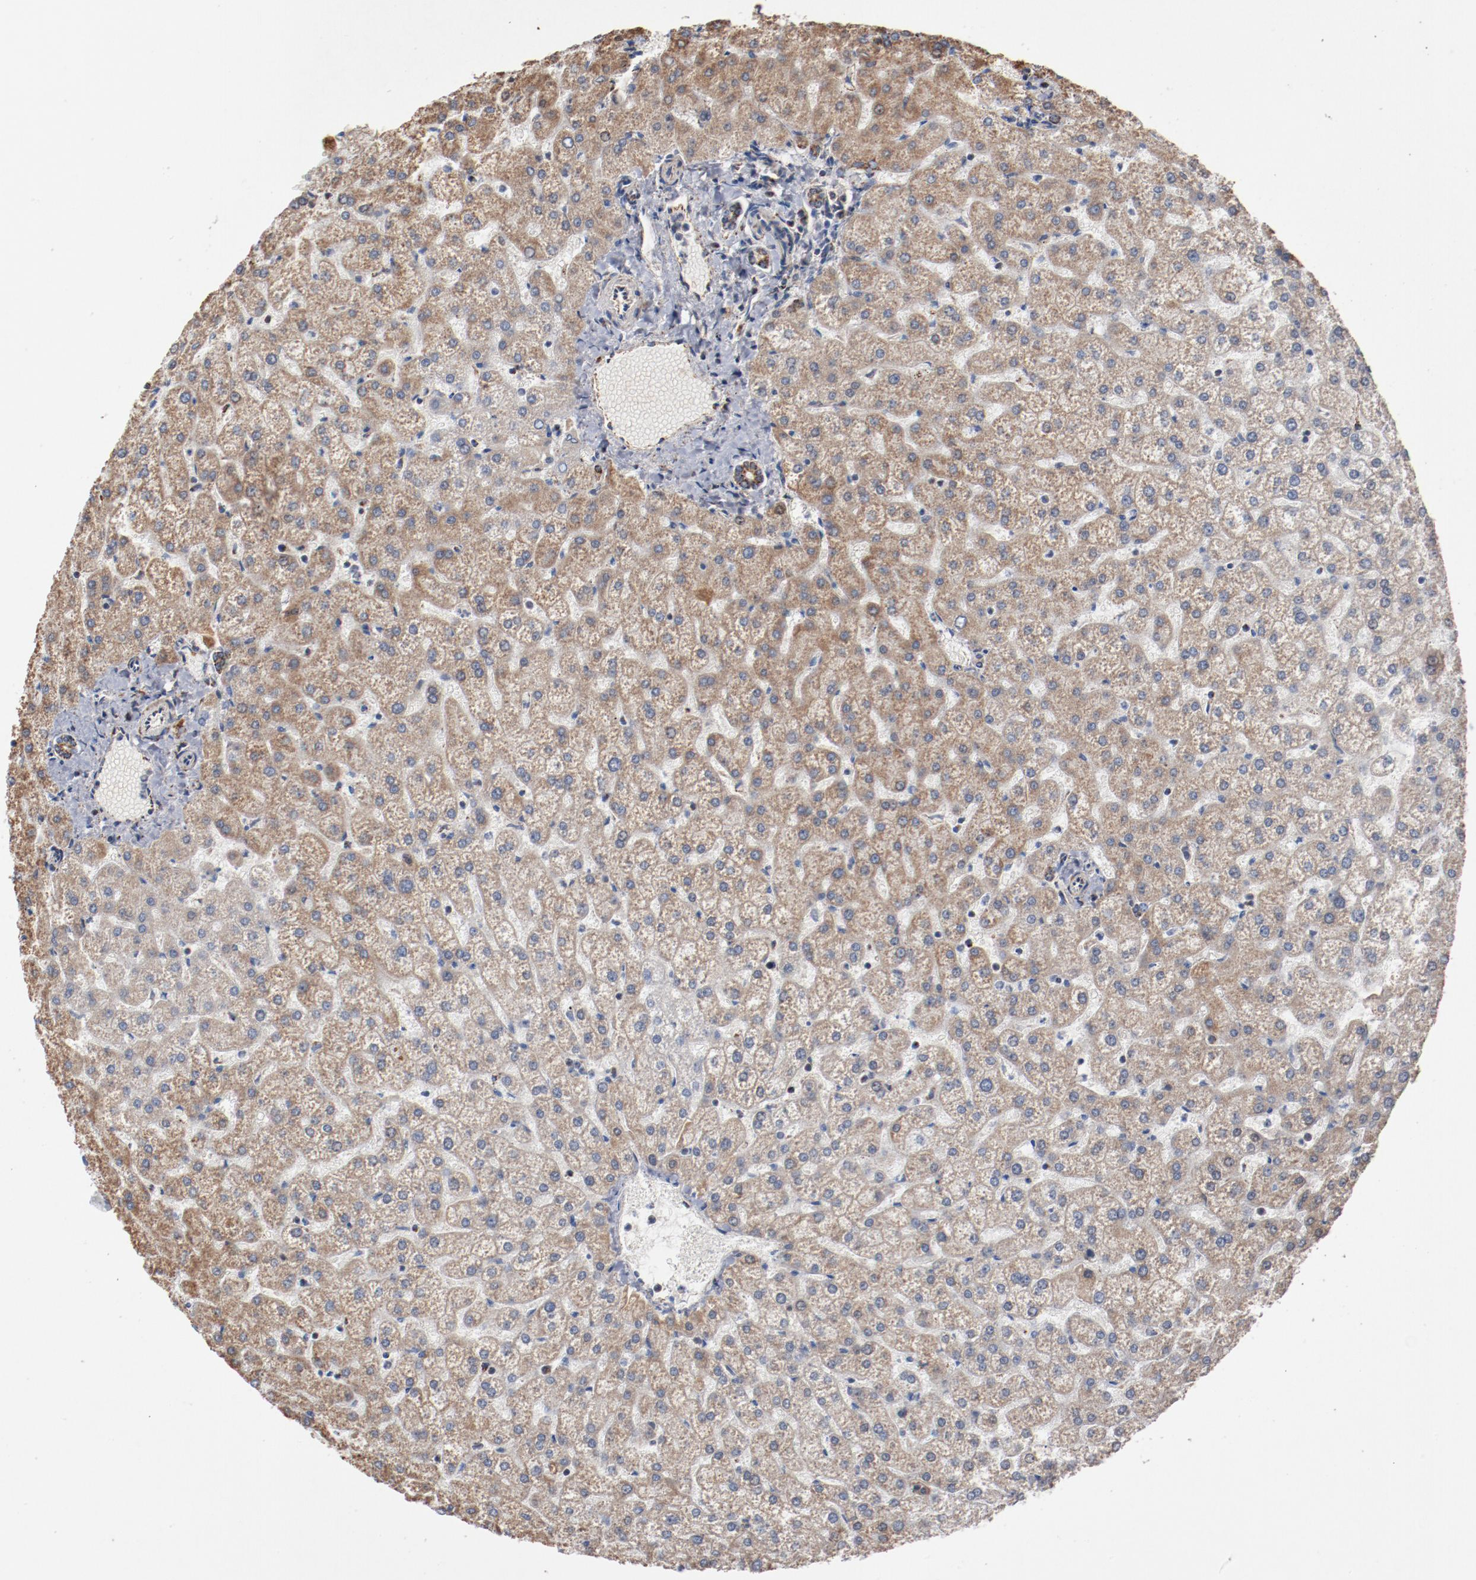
{"staining": {"intensity": "moderate", "quantity": "25%-75%", "location": "cytoplasmic/membranous"}, "tissue": "liver", "cell_type": "Cholangiocytes", "image_type": "normal", "snomed": [{"axis": "morphology", "description": "Normal tissue, NOS"}, {"axis": "topography", "description": "Liver"}], "caption": "A medium amount of moderate cytoplasmic/membranous expression is identified in about 25%-75% of cholangiocytes in benign liver. Nuclei are stained in blue.", "gene": "NDUFS4", "patient": {"sex": "female", "age": 32}}